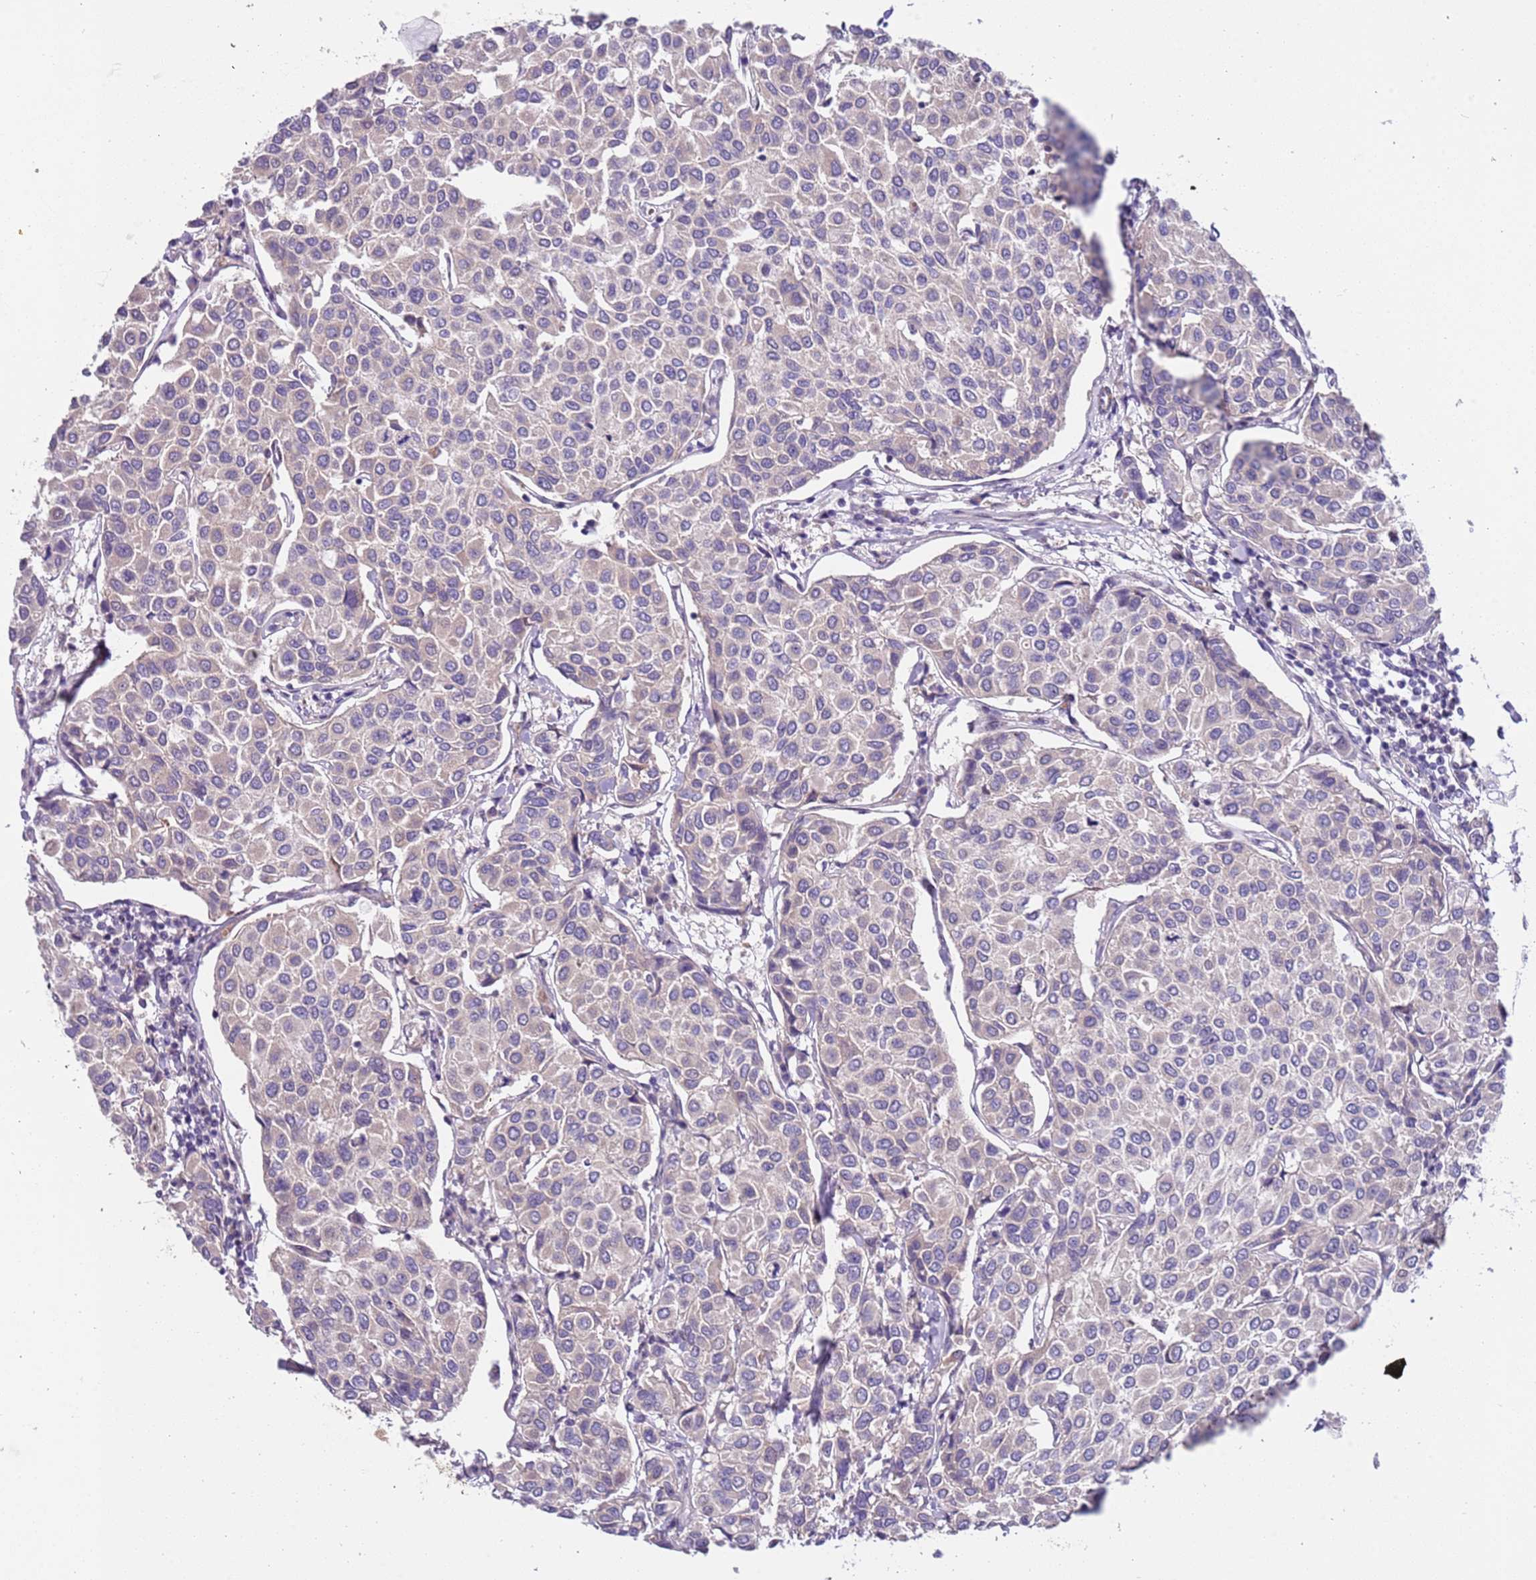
{"staining": {"intensity": "negative", "quantity": "none", "location": "none"}, "tissue": "breast cancer", "cell_type": "Tumor cells", "image_type": "cancer", "snomed": [{"axis": "morphology", "description": "Duct carcinoma"}, {"axis": "topography", "description": "Breast"}], "caption": "Histopathology image shows no protein positivity in tumor cells of invasive ductal carcinoma (breast) tissue. (Immunohistochemistry (ihc), brightfield microscopy, high magnification).", "gene": "PLEKHH1", "patient": {"sex": "female", "age": 55}}